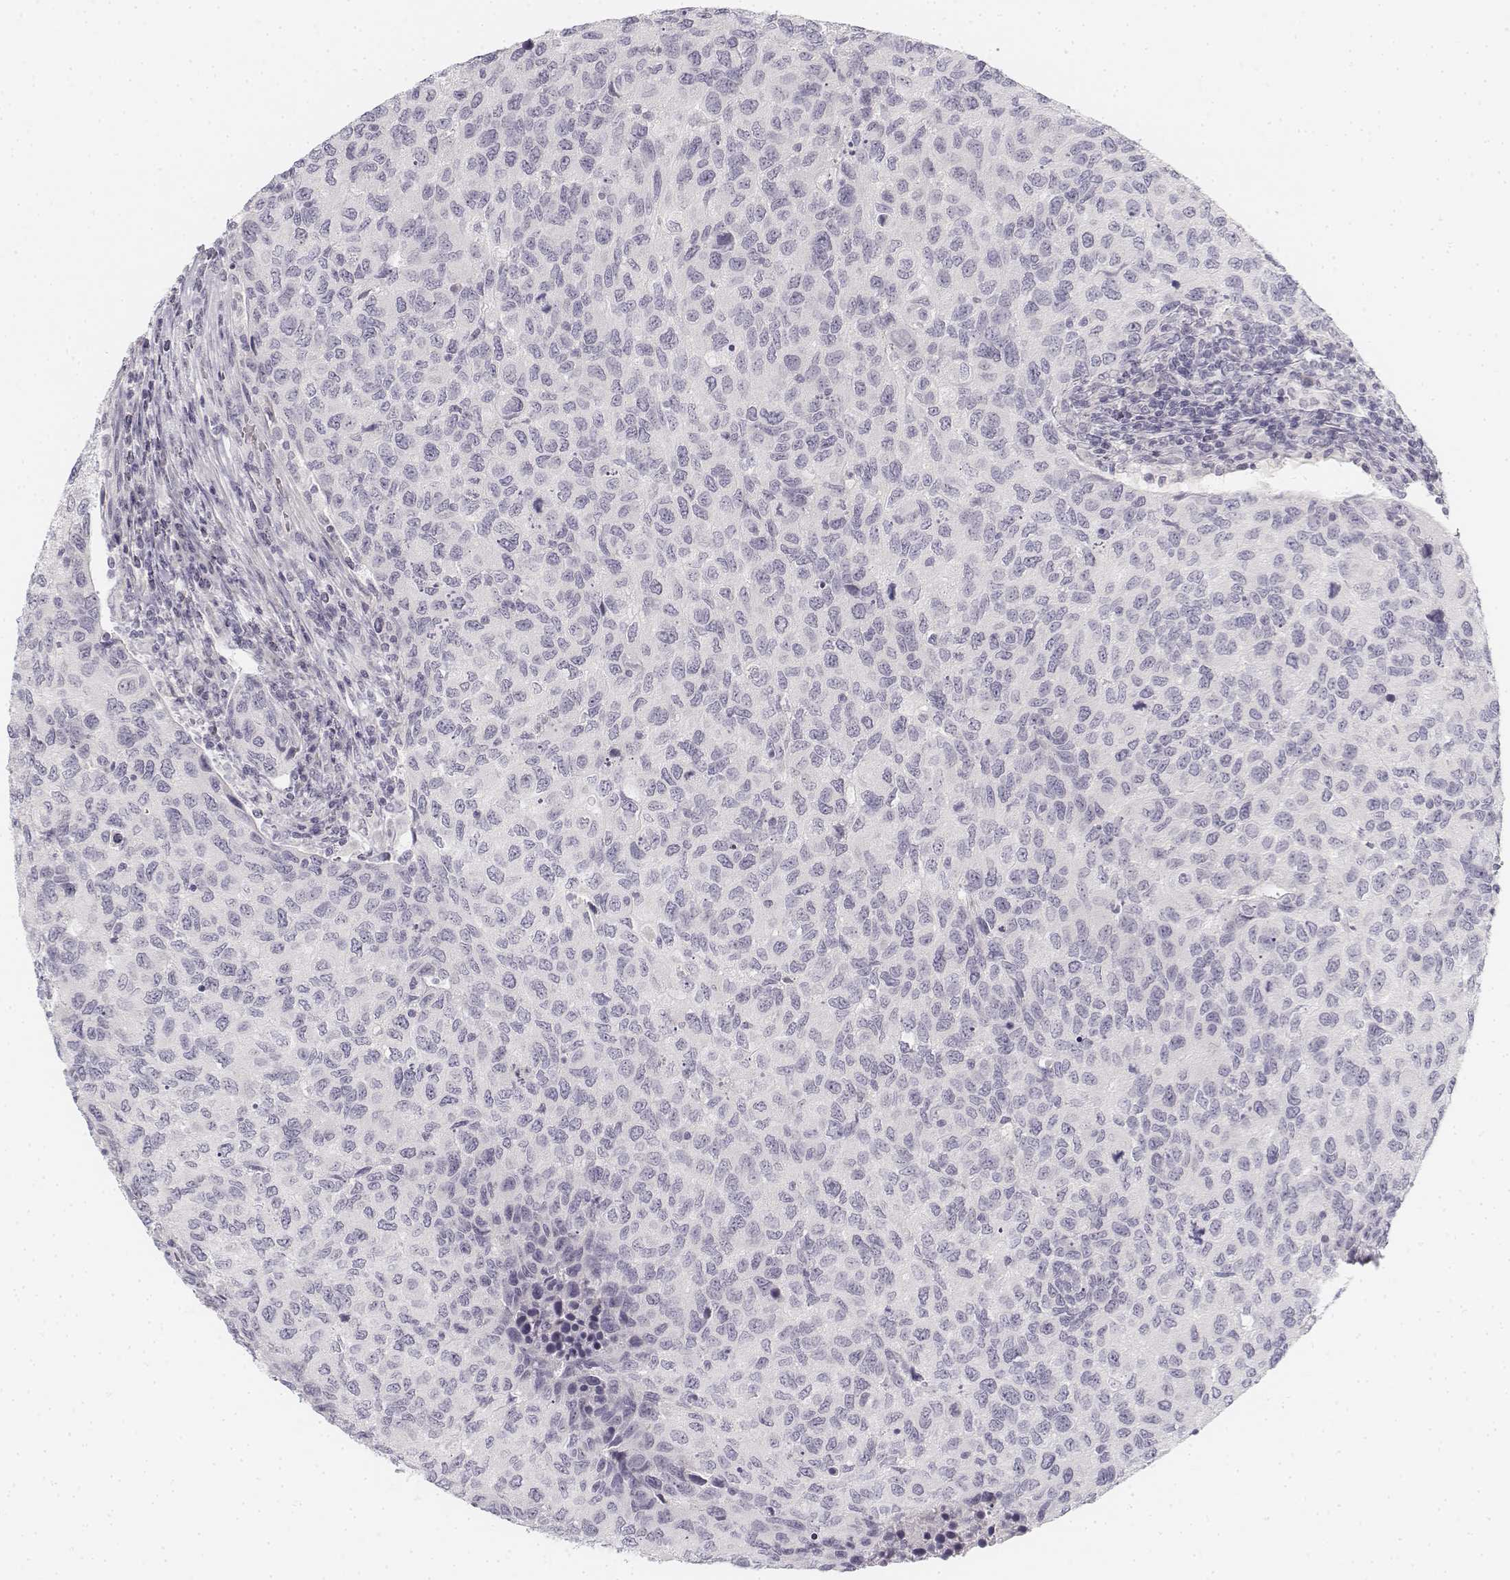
{"staining": {"intensity": "negative", "quantity": "none", "location": "none"}, "tissue": "urothelial cancer", "cell_type": "Tumor cells", "image_type": "cancer", "snomed": [{"axis": "morphology", "description": "Urothelial carcinoma, High grade"}, {"axis": "topography", "description": "Urinary bladder"}], "caption": "Human urothelial carcinoma (high-grade) stained for a protein using immunohistochemistry reveals no expression in tumor cells.", "gene": "KRT25", "patient": {"sex": "female", "age": 78}}